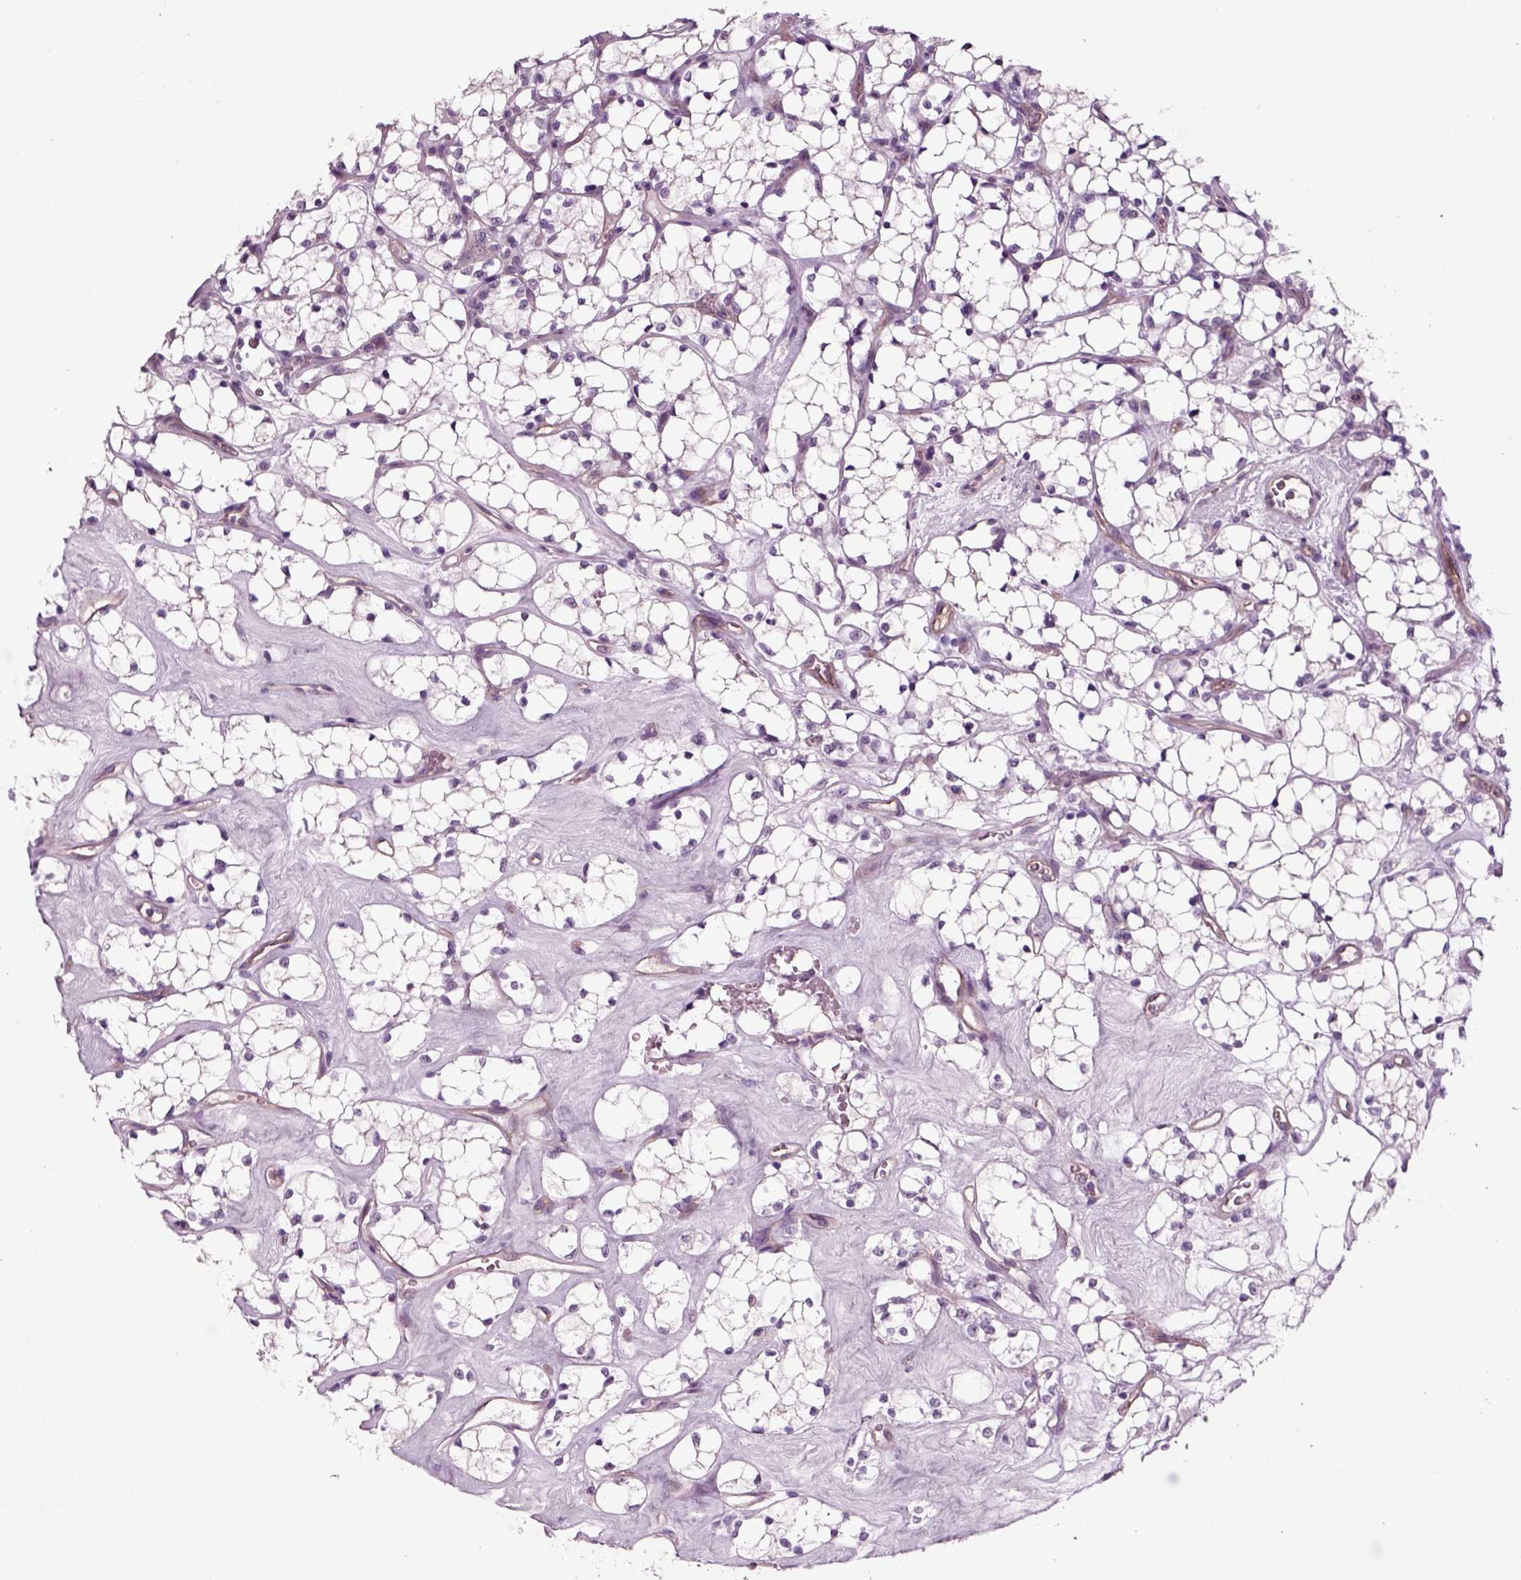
{"staining": {"intensity": "negative", "quantity": "none", "location": "none"}, "tissue": "renal cancer", "cell_type": "Tumor cells", "image_type": "cancer", "snomed": [{"axis": "morphology", "description": "Adenocarcinoma, NOS"}, {"axis": "topography", "description": "Kidney"}], "caption": "An immunohistochemistry histopathology image of adenocarcinoma (renal) is shown. There is no staining in tumor cells of adenocarcinoma (renal).", "gene": "COL9A2", "patient": {"sex": "female", "age": 69}}